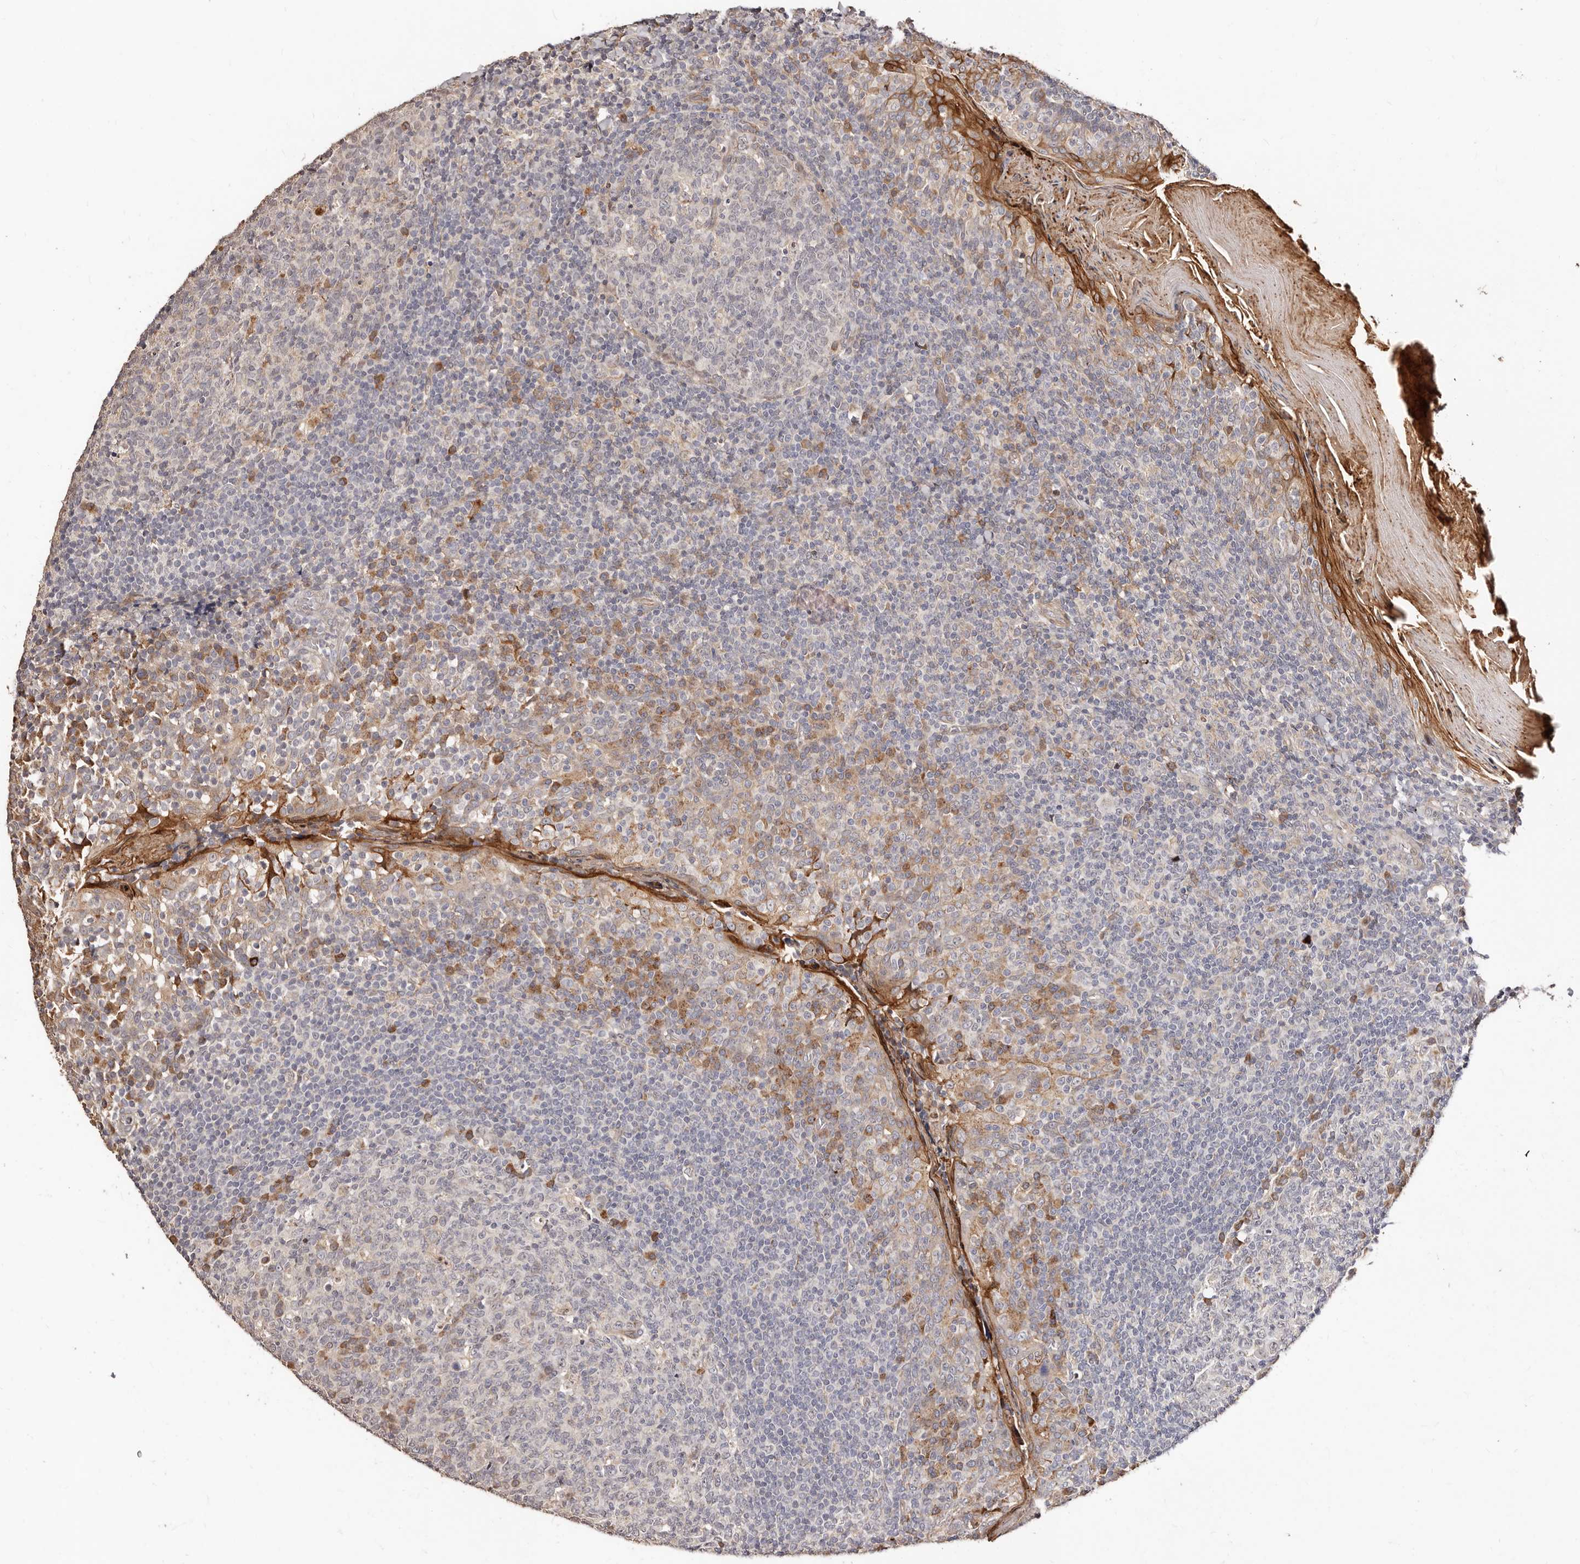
{"staining": {"intensity": "negative", "quantity": "none", "location": "none"}, "tissue": "tonsil", "cell_type": "Germinal center cells", "image_type": "normal", "snomed": [{"axis": "morphology", "description": "Normal tissue, NOS"}, {"axis": "topography", "description": "Tonsil"}], "caption": "Immunohistochemistry of normal human tonsil displays no expression in germinal center cells. The staining was performed using DAB (3,3'-diaminobenzidine) to visualize the protein expression in brown, while the nuclei were stained in blue with hematoxylin (Magnification: 20x).", "gene": "APOL6", "patient": {"sex": "female", "age": 19}}